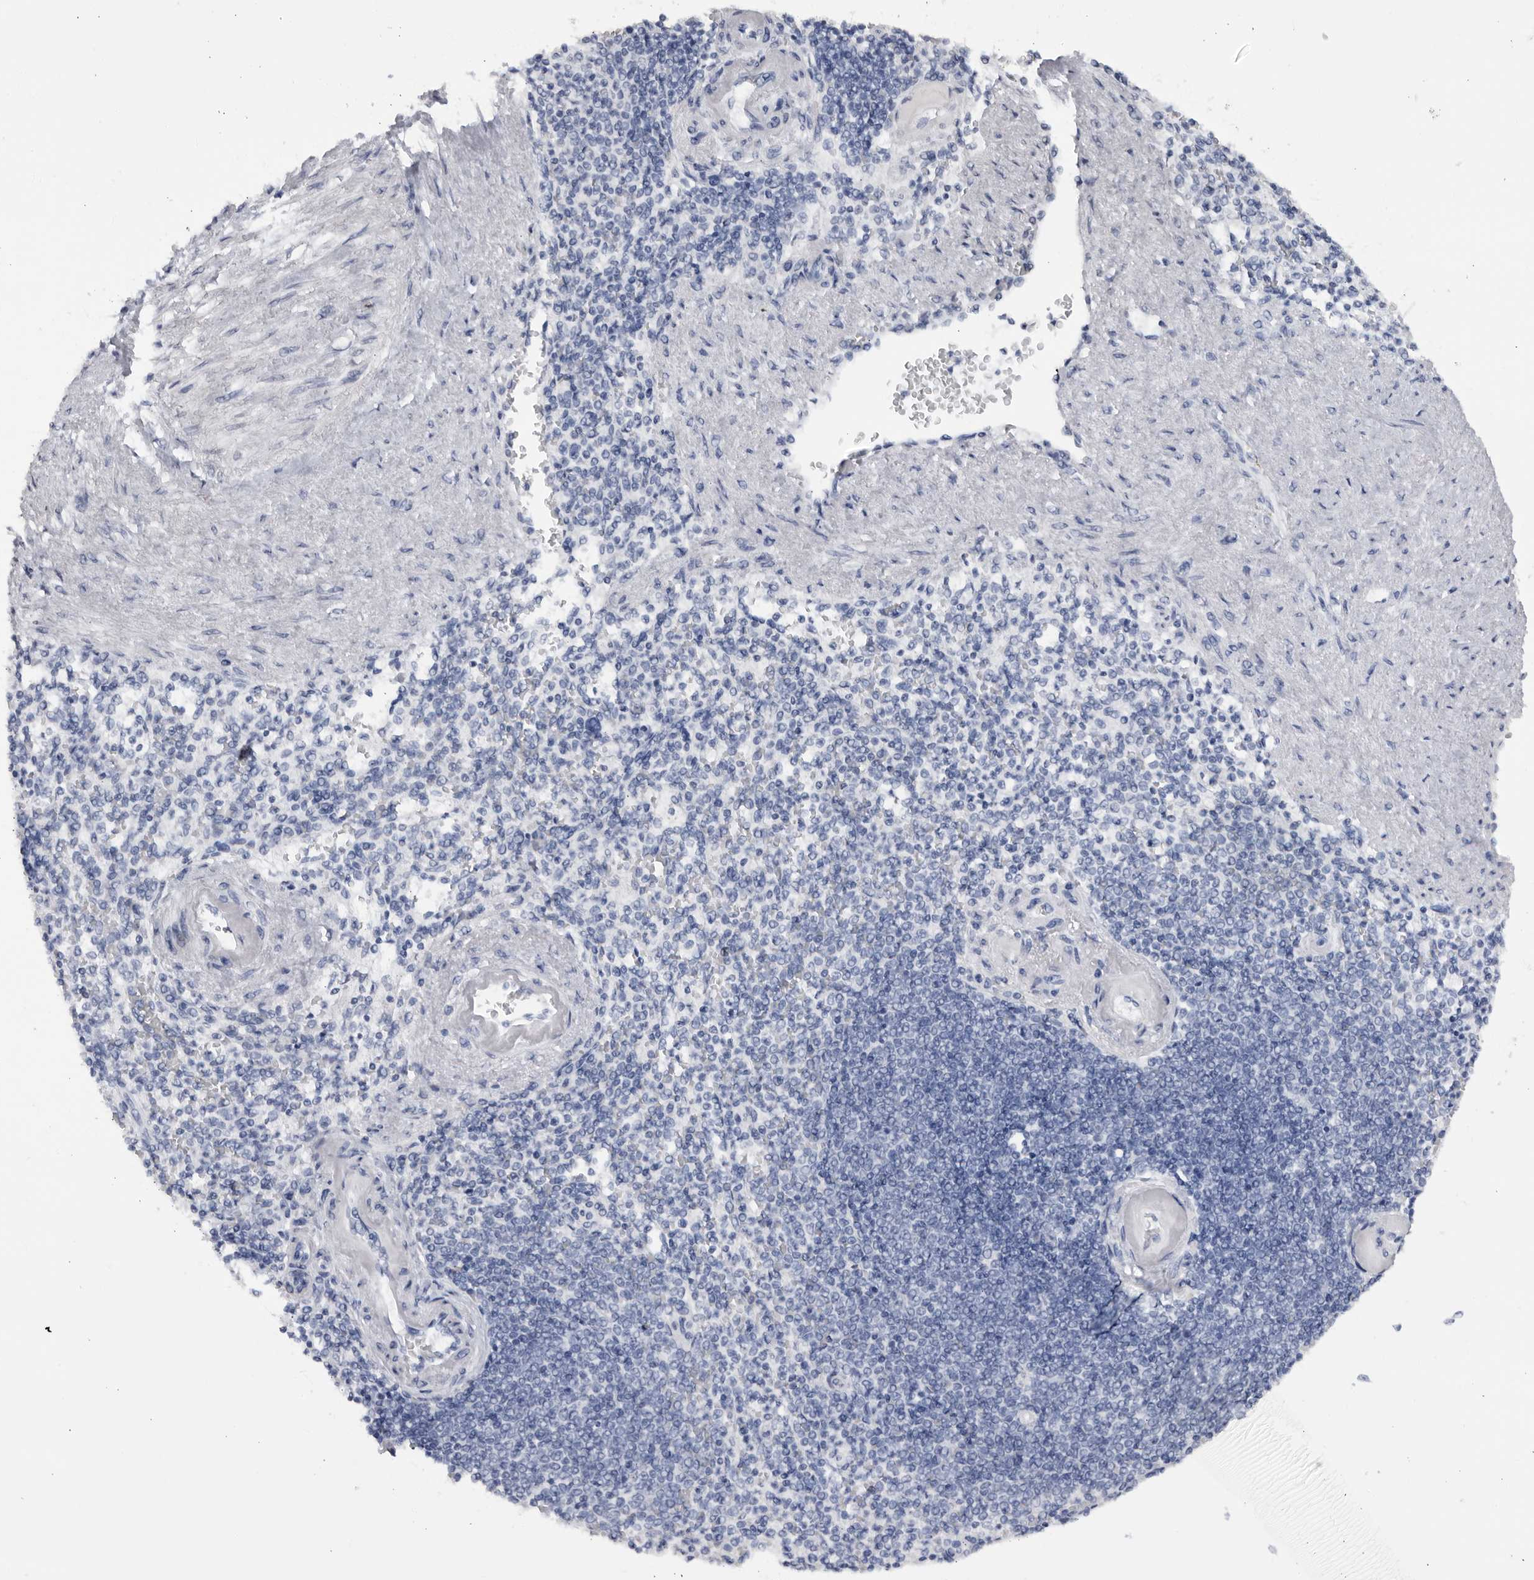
{"staining": {"intensity": "negative", "quantity": "none", "location": "none"}, "tissue": "spleen", "cell_type": "Cells in red pulp", "image_type": "normal", "snomed": [{"axis": "morphology", "description": "Normal tissue, NOS"}, {"axis": "topography", "description": "Spleen"}], "caption": "A micrograph of human spleen is negative for staining in cells in red pulp. (Brightfield microscopy of DAB IHC at high magnification).", "gene": "CNBD1", "patient": {"sex": "female", "age": 74}}